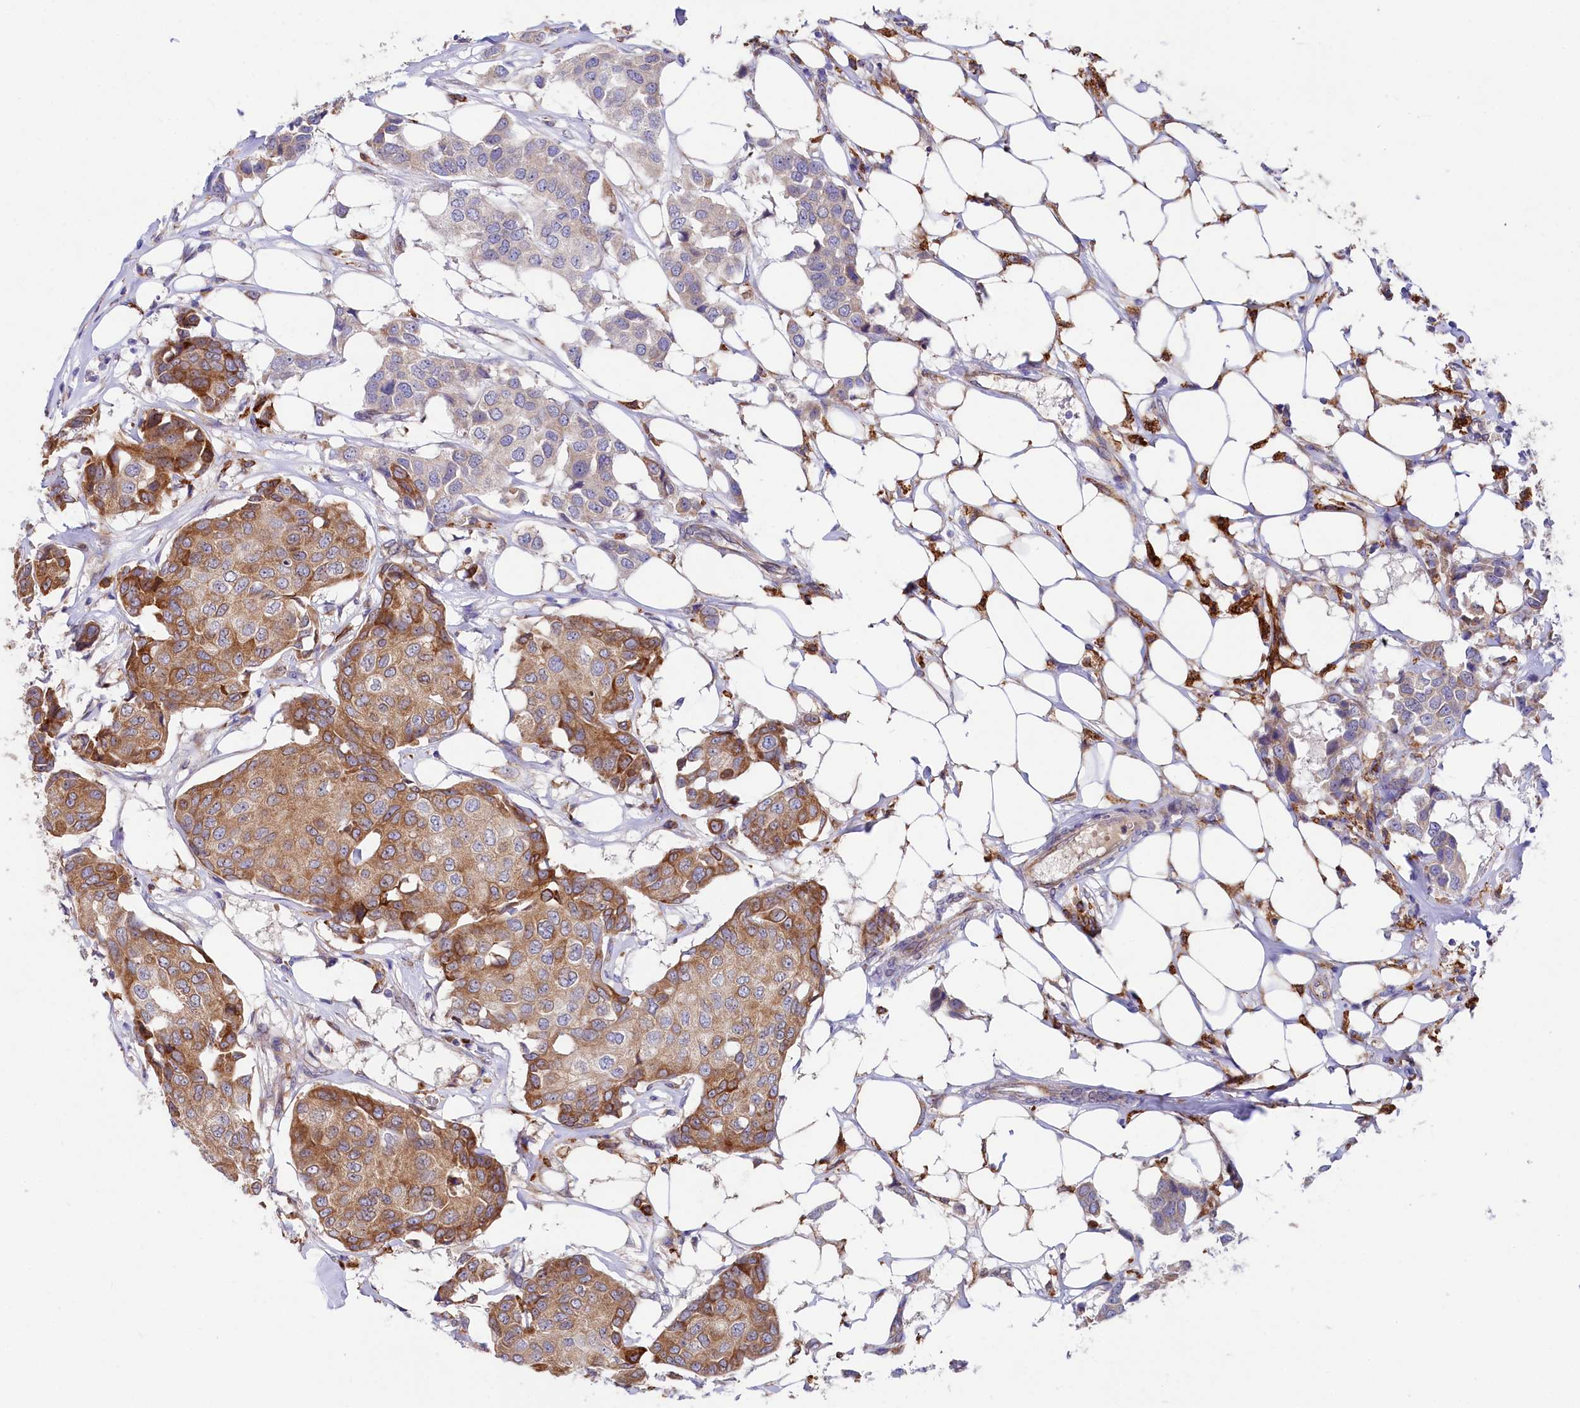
{"staining": {"intensity": "moderate", "quantity": ">75%", "location": "cytoplasmic/membranous"}, "tissue": "breast cancer", "cell_type": "Tumor cells", "image_type": "cancer", "snomed": [{"axis": "morphology", "description": "Duct carcinoma"}, {"axis": "topography", "description": "Breast"}], "caption": "Intraductal carcinoma (breast) was stained to show a protein in brown. There is medium levels of moderate cytoplasmic/membranous expression in approximately >75% of tumor cells.", "gene": "CHID1", "patient": {"sex": "female", "age": 80}}